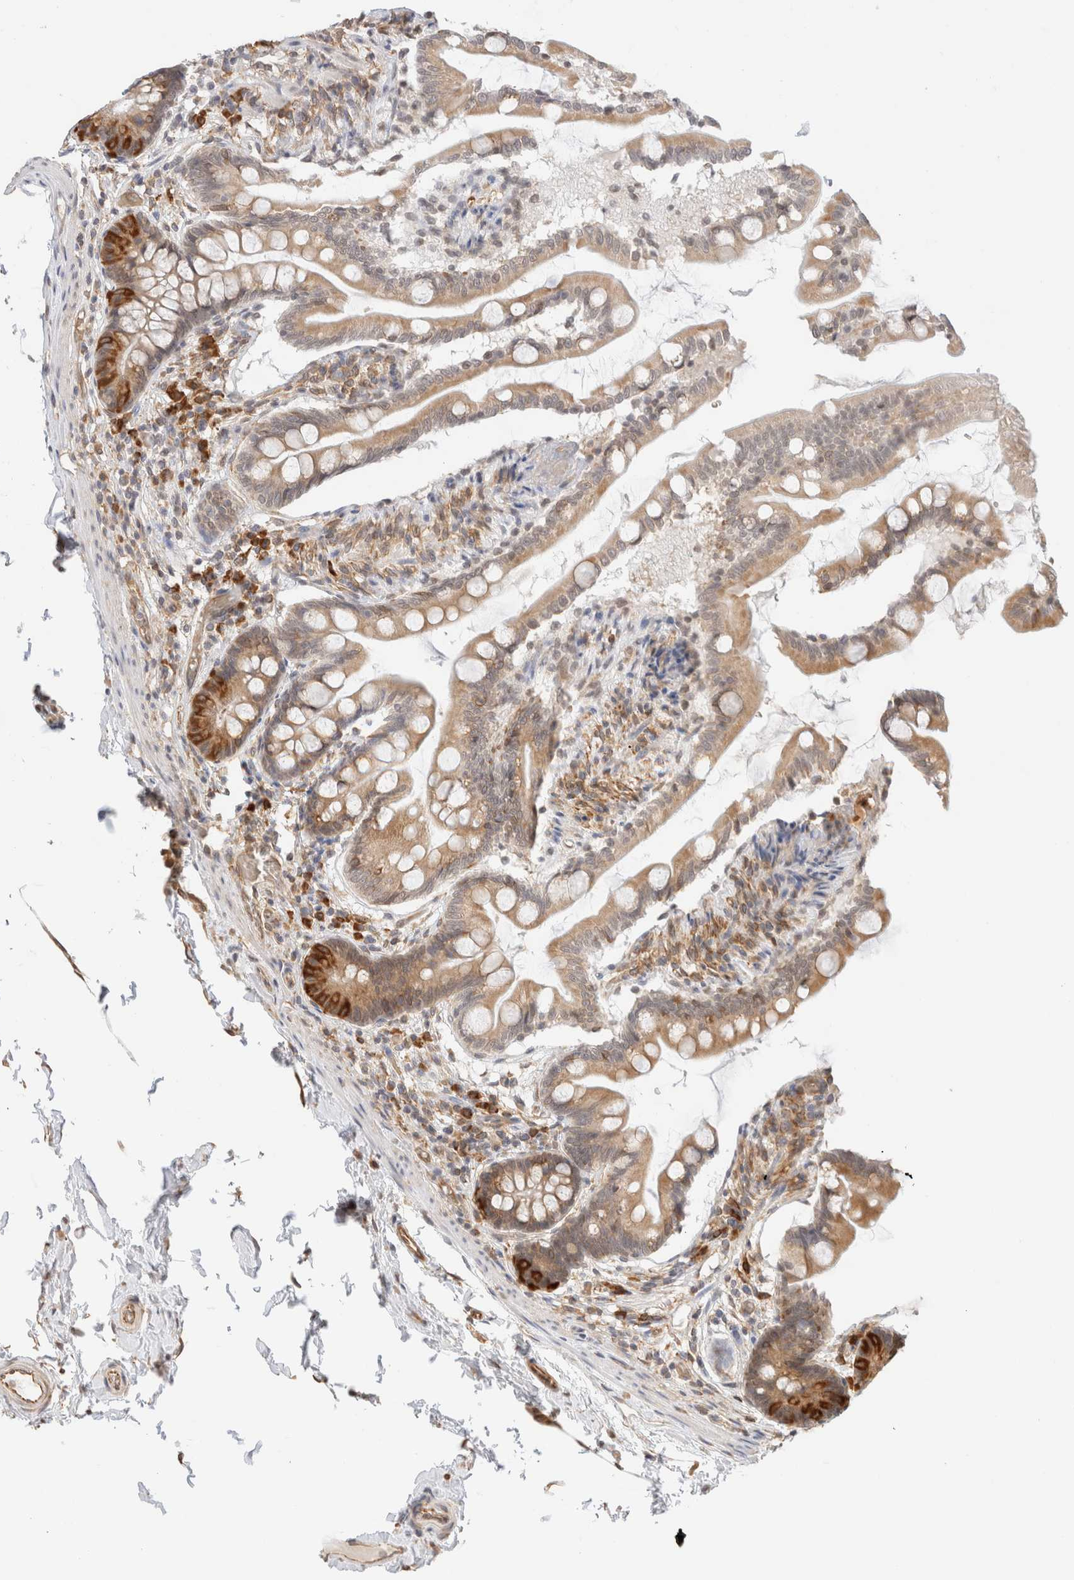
{"staining": {"intensity": "moderate", "quantity": ">75%", "location": "cytoplasmic/membranous"}, "tissue": "small intestine", "cell_type": "Glandular cells", "image_type": "normal", "snomed": [{"axis": "morphology", "description": "Normal tissue, NOS"}, {"axis": "topography", "description": "Small intestine"}], "caption": "DAB immunohistochemical staining of normal human small intestine exhibits moderate cytoplasmic/membranous protein expression in approximately >75% of glandular cells.", "gene": "SYVN1", "patient": {"sex": "female", "age": 56}}